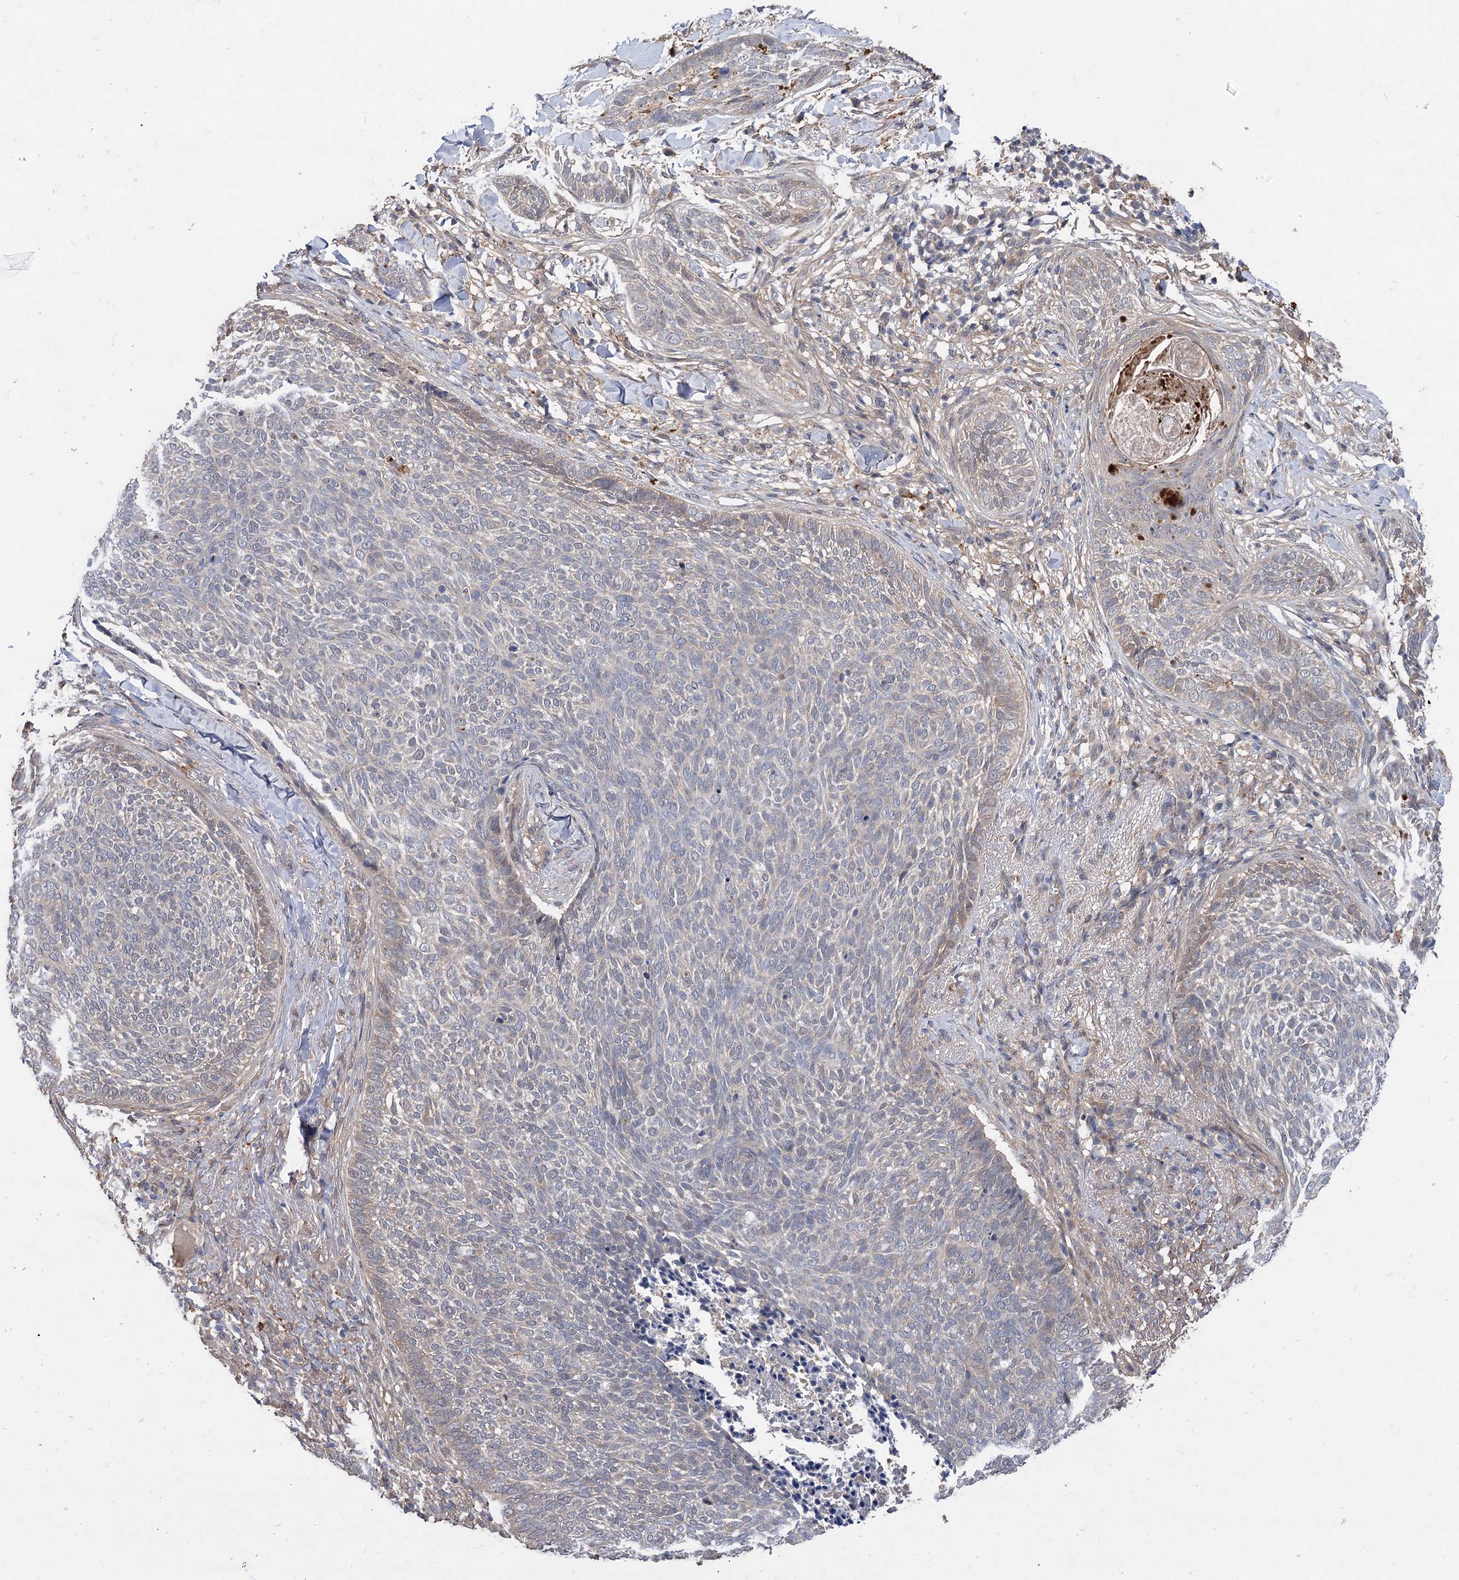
{"staining": {"intensity": "weak", "quantity": "<25%", "location": "cytoplasmic/membranous"}, "tissue": "skin cancer", "cell_type": "Tumor cells", "image_type": "cancer", "snomed": [{"axis": "morphology", "description": "Basal cell carcinoma"}, {"axis": "topography", "description": "Skin"}], "caption": "Immunohistochemical staining of skin cancer exhibits no significant expression in tumor cells. (DAB immunohistochemistry visualized using brightfield microscopy, high magnification).", "gene": "NUDCD2", "patient": {"sex": "male", "age": 85}}